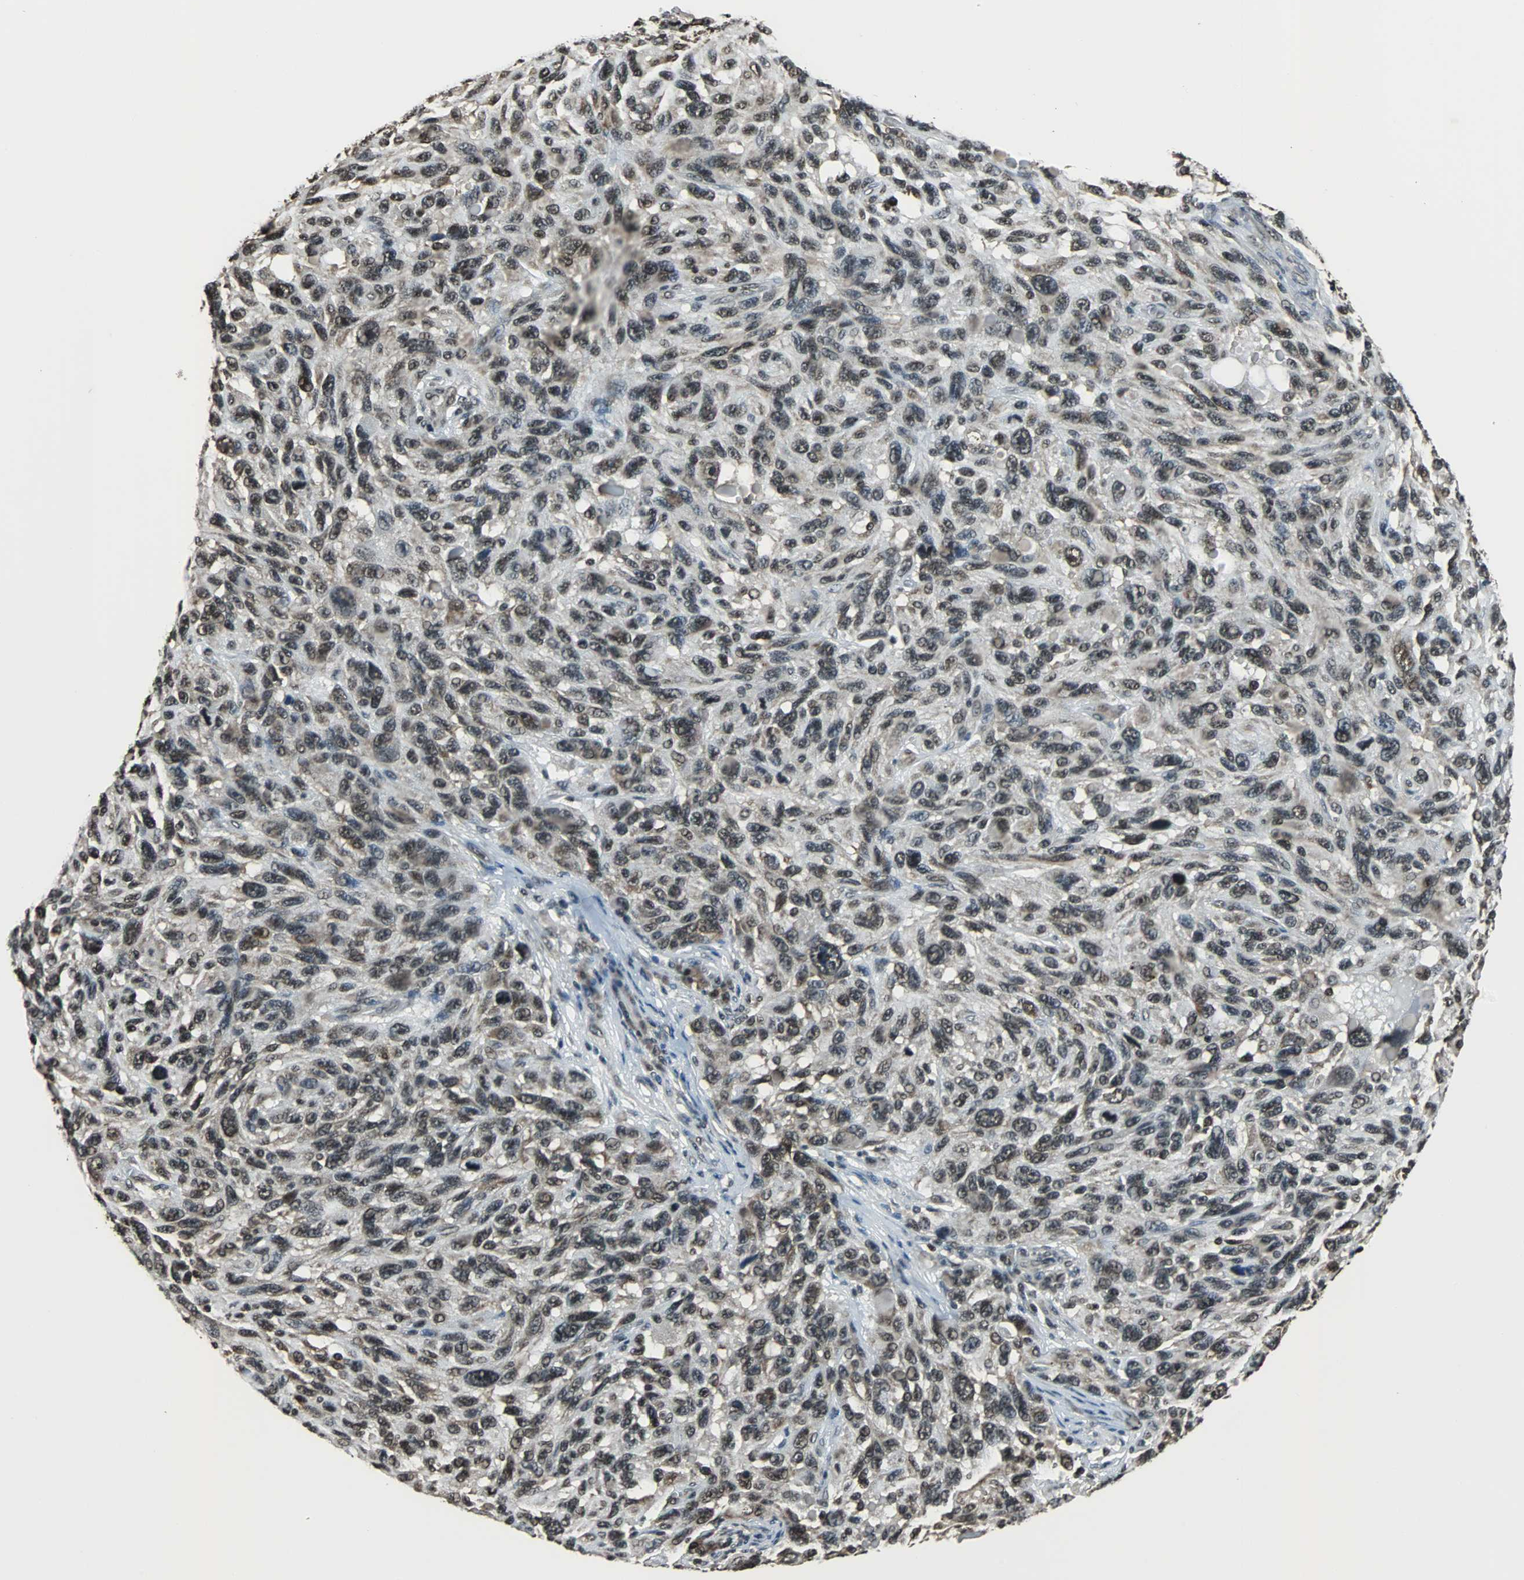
{"staining": {"intensity": "moderate", "quantity": ">75%", "location": "cytoplasmic/membranous,nuclear"}, "tissue": "melanoma", "cell_type": "Tumor cells", "image_type": "cancer", "snomed": [{"axis": "morphology", "description": "Malignant melanoma, NOS"}, {"axis": "topography", "description": "Skin"}], "caption": "Melanoma stained with immunohistochemistry shows moderate cytoplasmic/membranous and nuclear expression in approximately >75% of tumor cells.", "gene": "REST", "patient": {"sex": "male", "age": 53}}